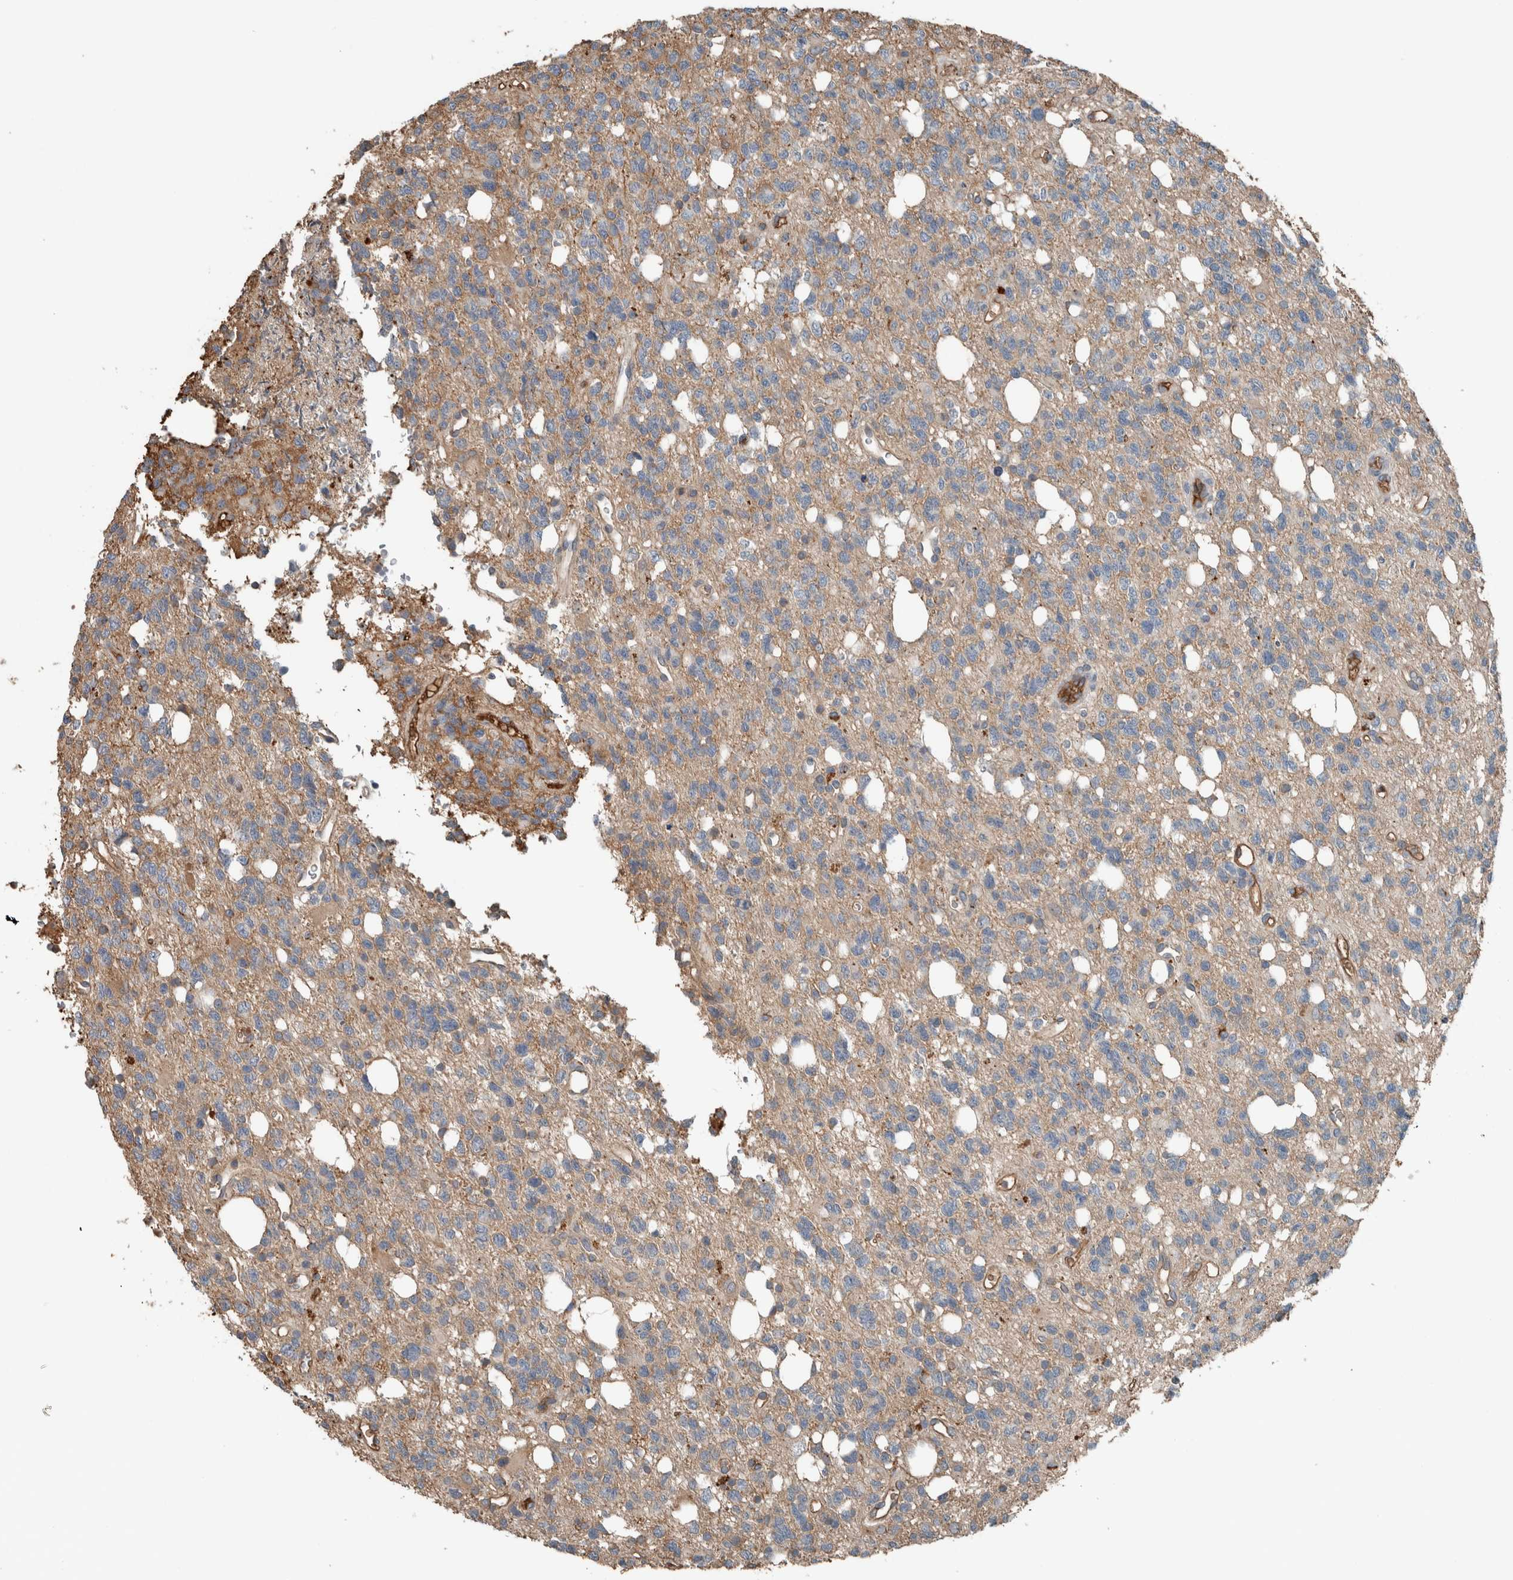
{"staining": {"intensity": "negative", "quantity": "none", "location": "none"}, "tissue": "glioma", "cell_type": "Tumor cells", "image_type": "cancer", "snomed": [{"axis": "morphology", "description": "Glioma, malignant, High grade"}, {"axis": "topography", "description": "Brain"}], "caption": "This is an immunohistochemistry (IHC) micrograph of high-grade glioma (malignant). There is no staining in tumor cells.", "gene": "USP34", "patient": {"sex": "female", "age": 62}}